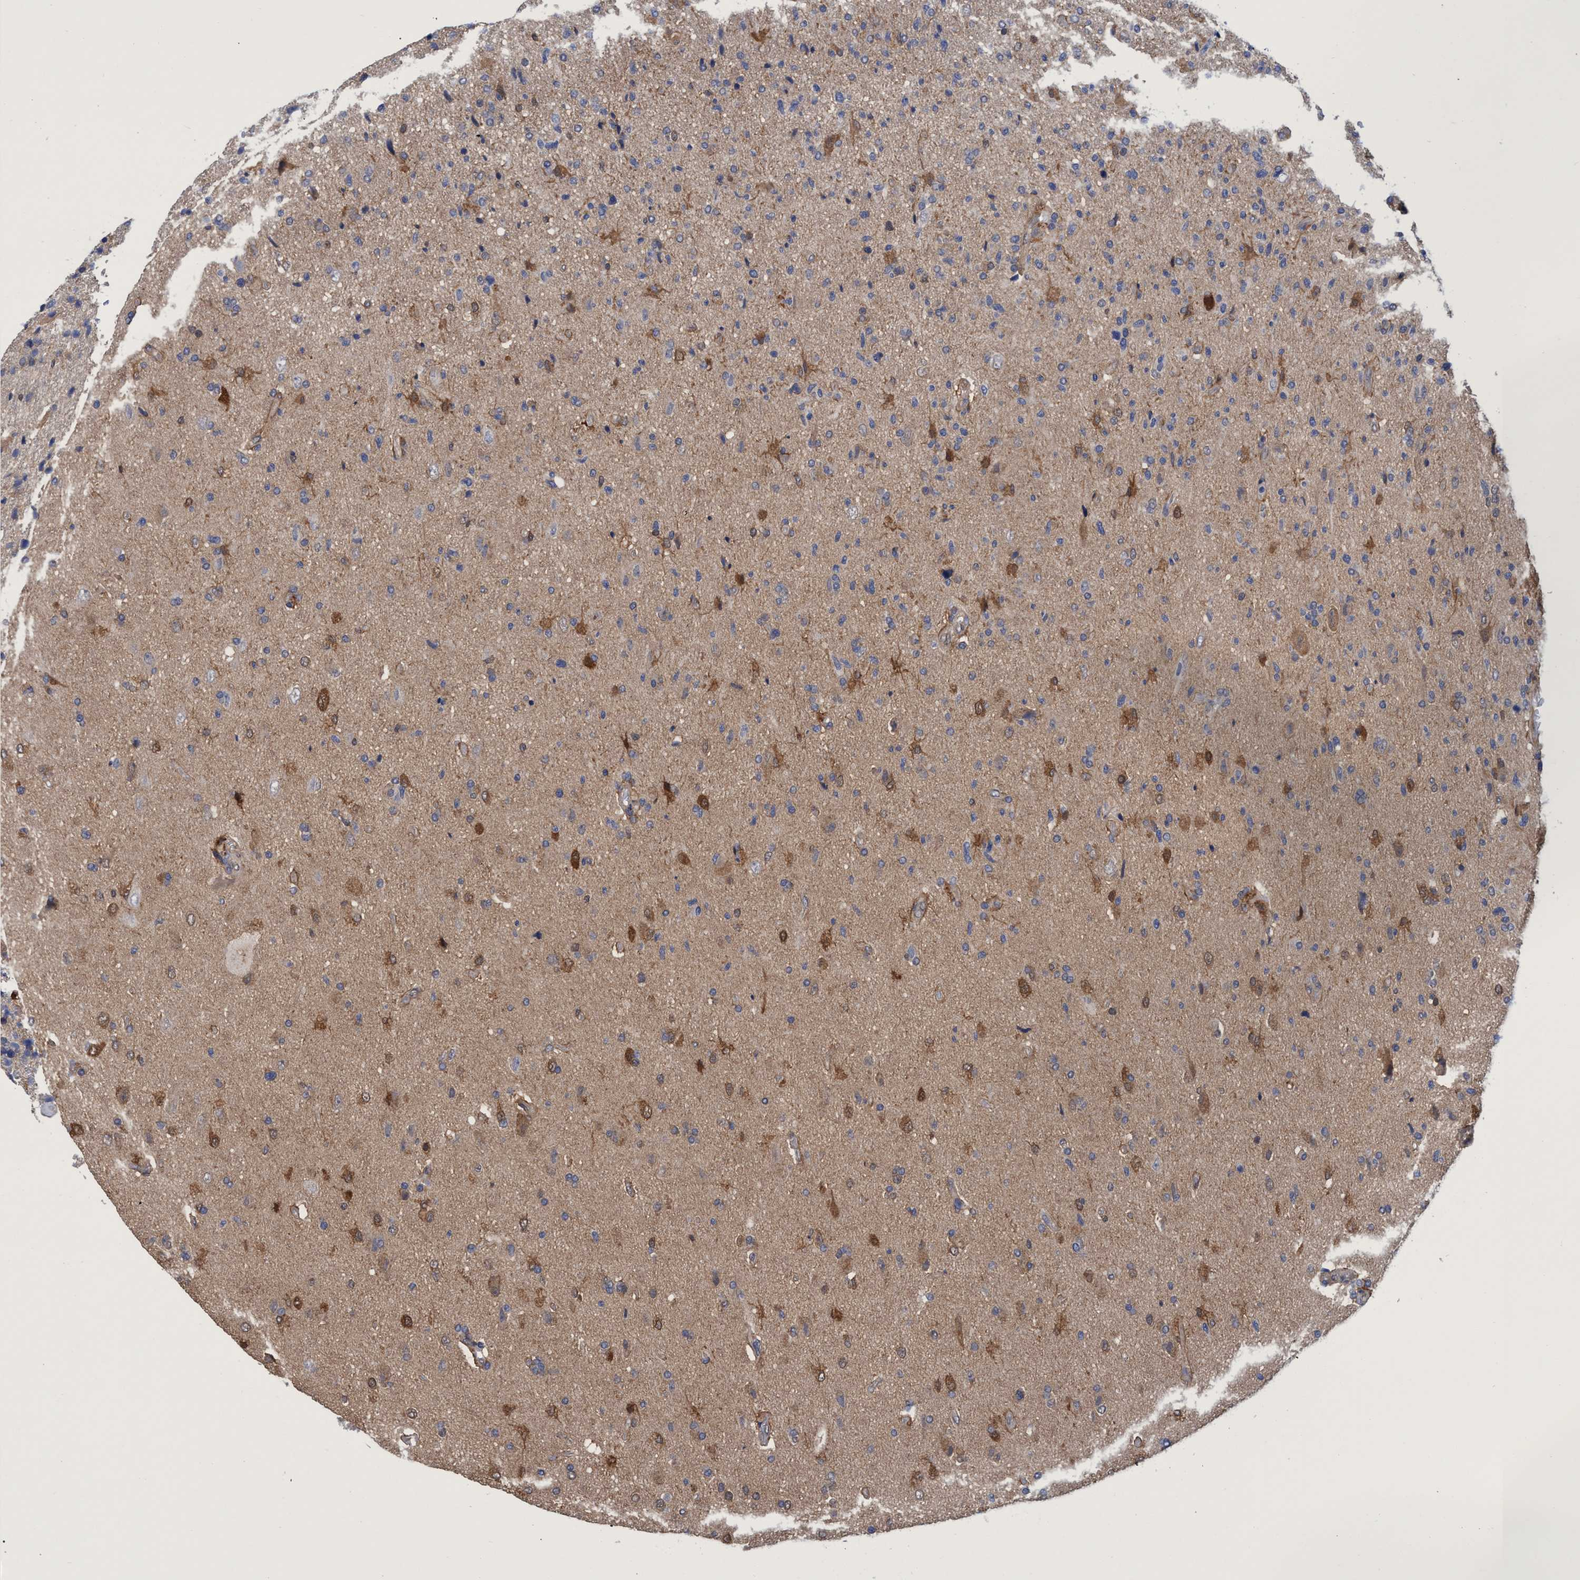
{"staining": {"intensity": "moderate", "quantity": "<25%", "location": "cytoplasmic/membranous"}, "tissue": "glioma", "cell_type": "Tumor cells", "image_type": "cancer", "snomed": [{"axis": "morphology", "description": "Glioma, malignant, High grade"}, {"axis": "topography", "description": "Brain"}], "caption": "A micrograph of malignant high-grade glioma stained for a protein displays moderate cytoplasmic/membranous brown staining in tumor cells. Nuclei are stained in blue.", "gene": "PNPO", "patient": {"sex": "male", "age": 72}}